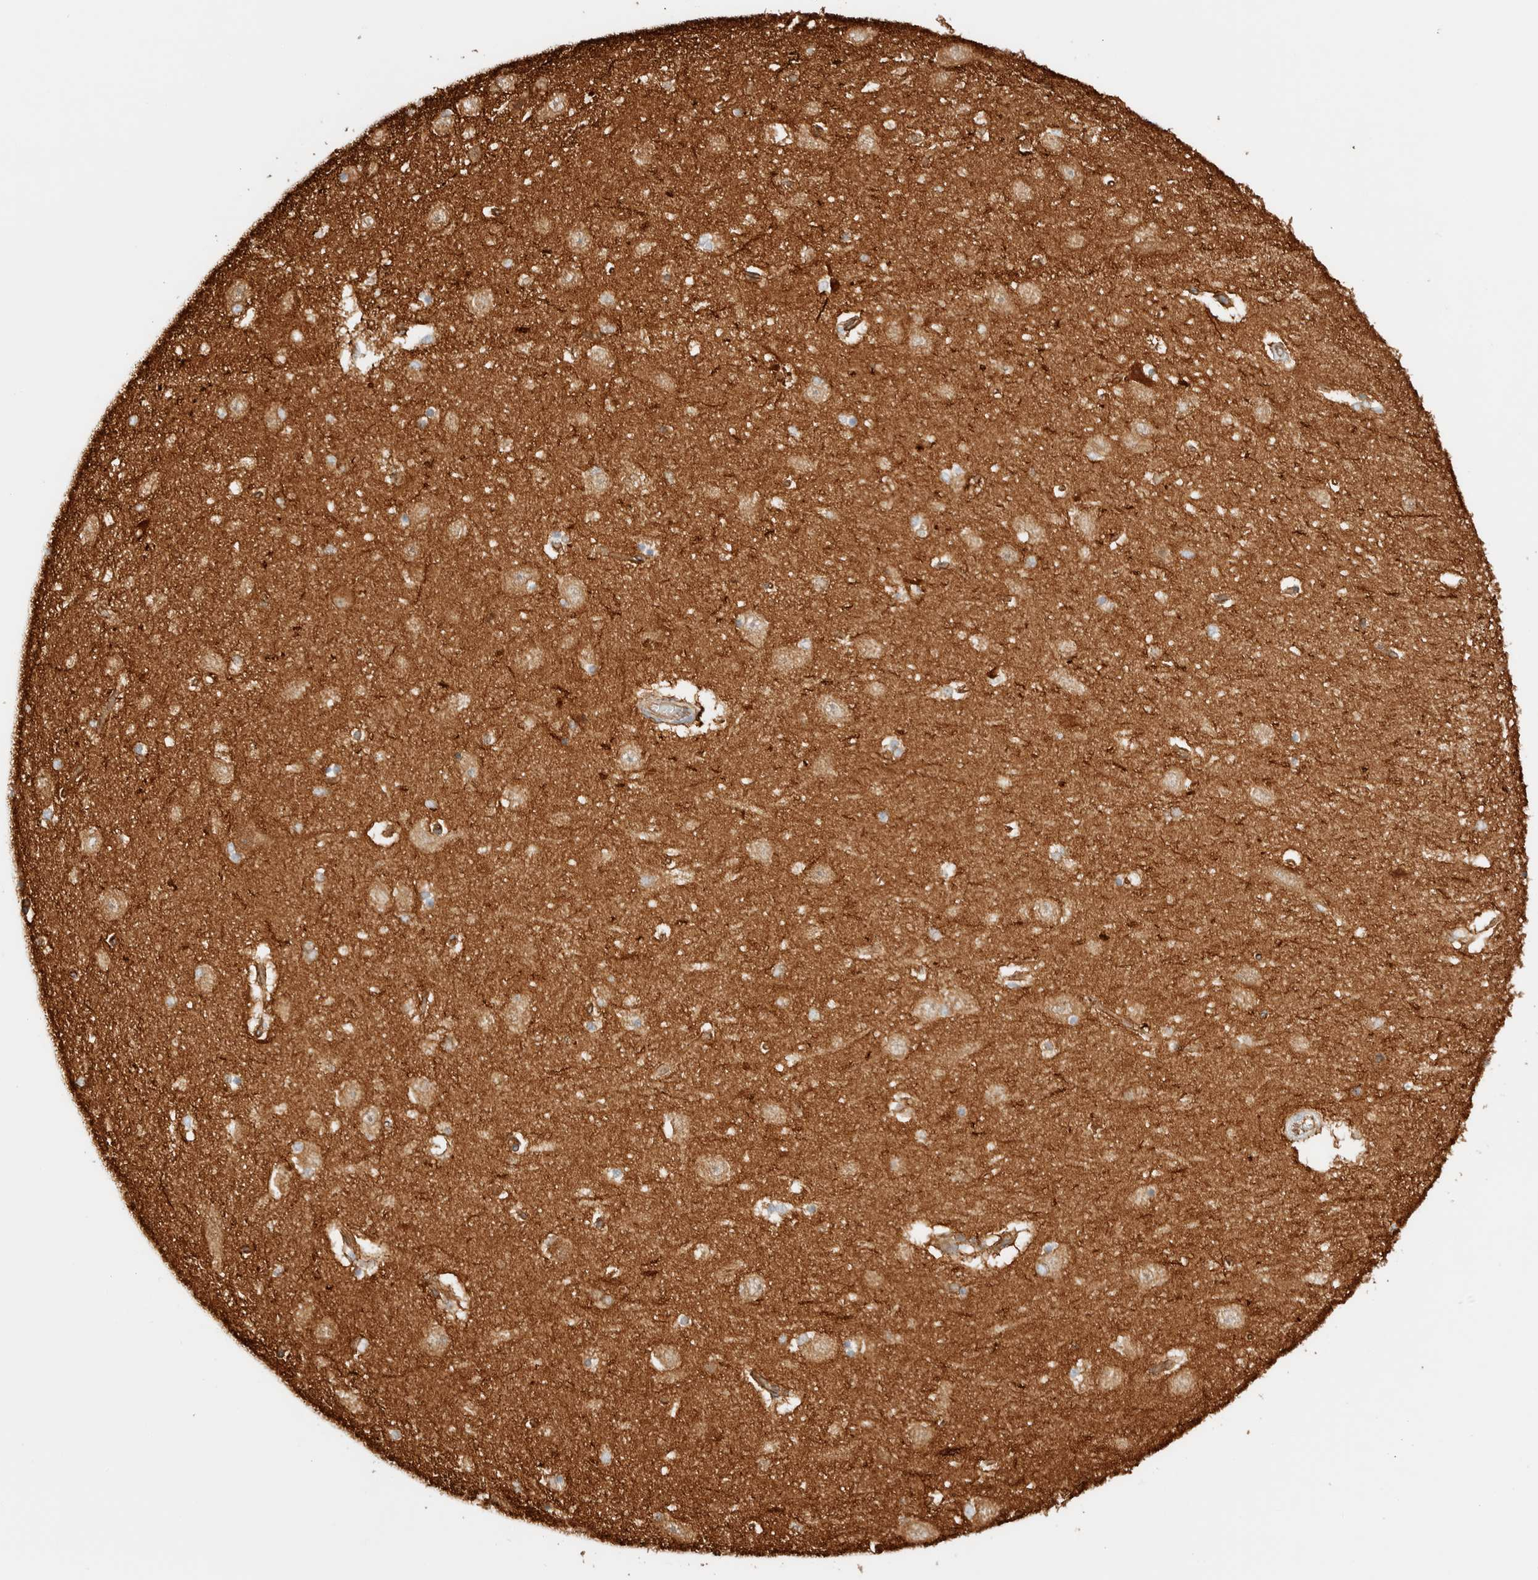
{"staining": {"intensity": "moderate", "quantity": ">75%", "location": "cytoplasmic/membranous"}, "tissue": "hippocampus", "cell_type": "Glial cells", "image_type": "normal", "snomed": [{"axis": "morphology", "description": "Normal tissue, NOS"}, {"axis": "topography", "description": "Hippocampus"}], "caption": "Human hippocampus stained with a brown dye demonstrates moderate cytoplasmic/membranous positive expression in about >75% of glial cells.", "gene": "CYB5R4", "patient": {"sex": "female", "age": 54}}